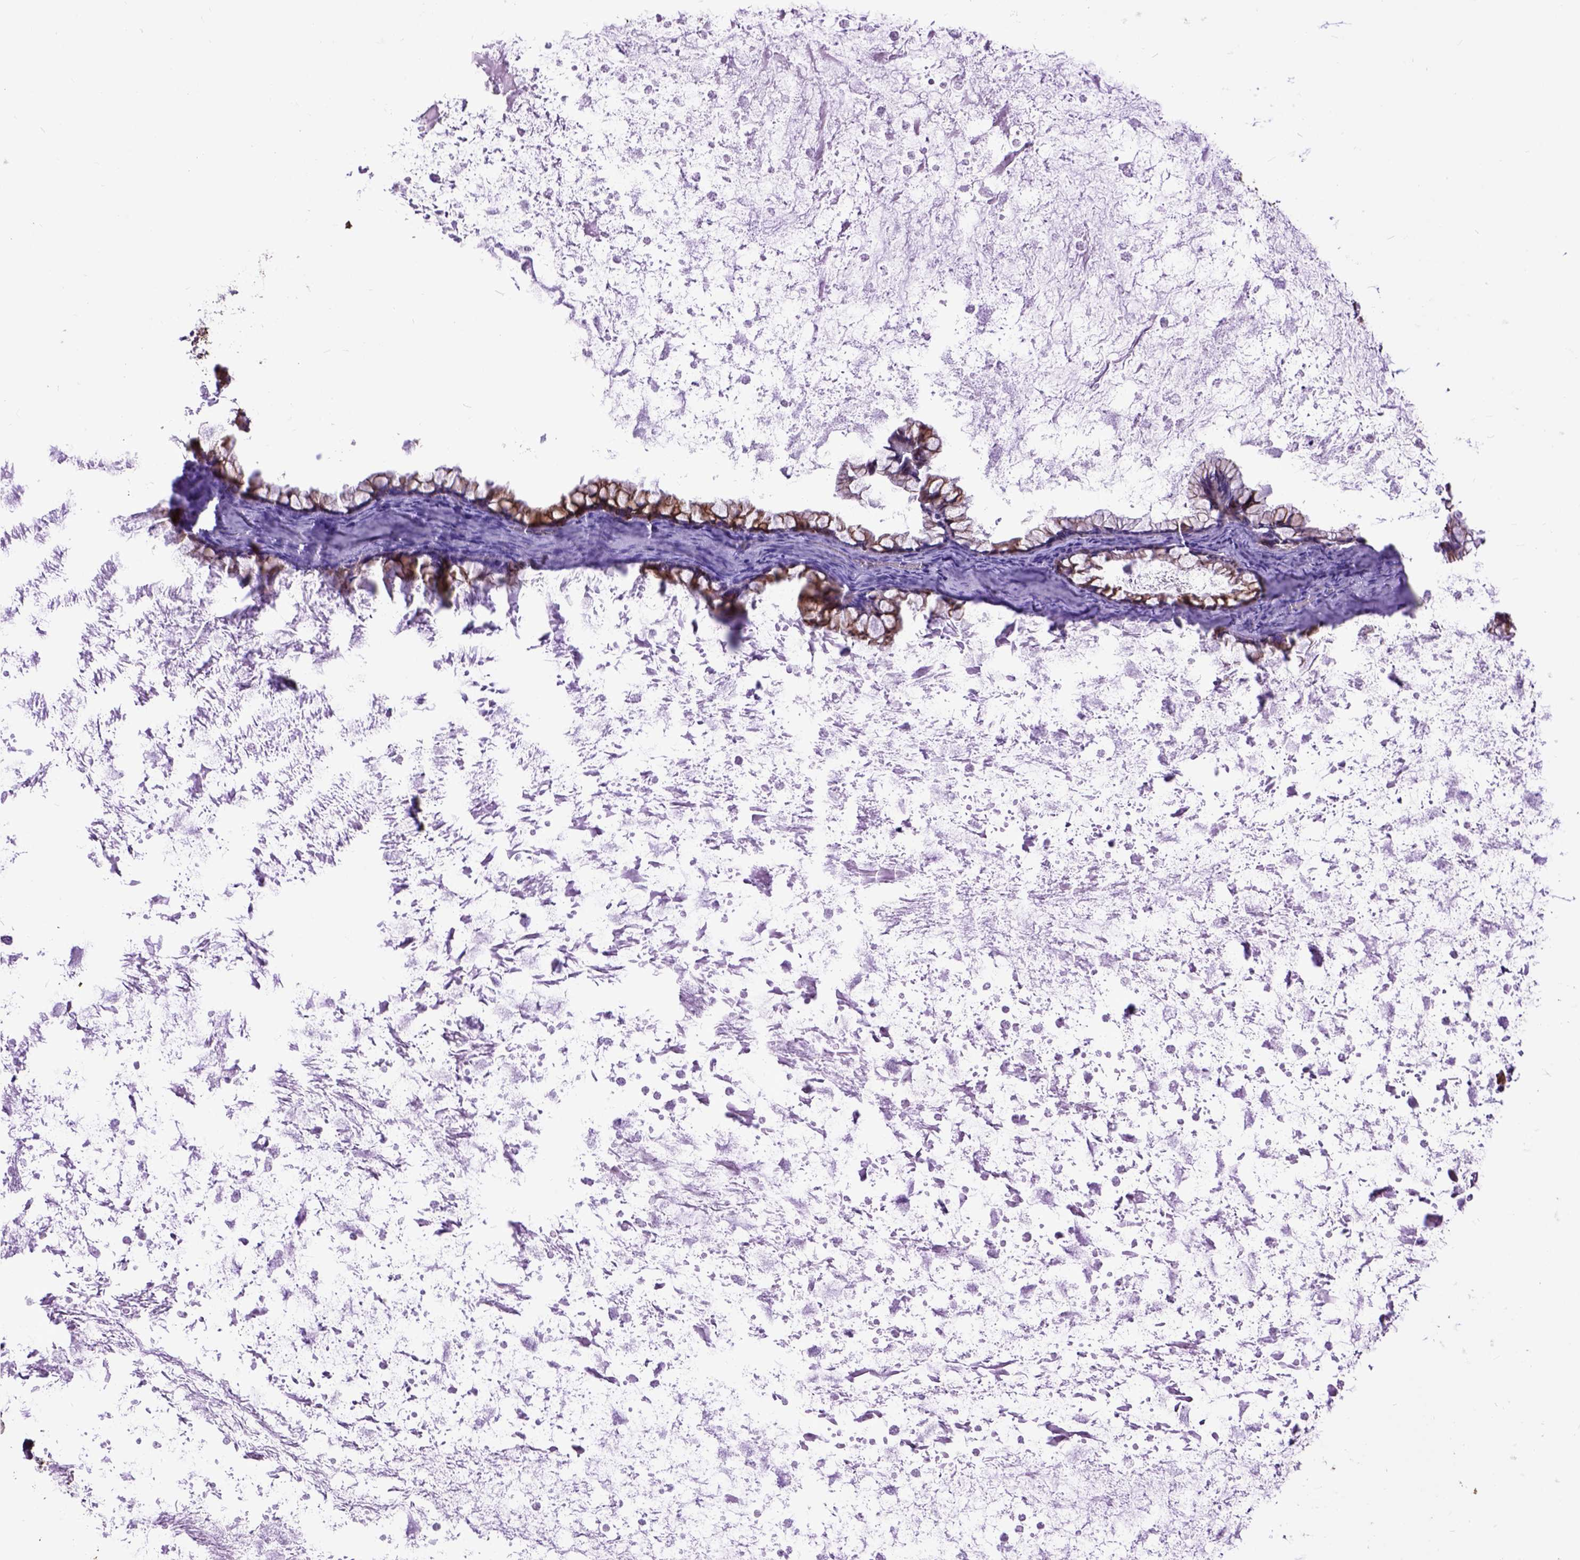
{"staining": {"intensity": "strong", "quantity": ">75%", "location": "cytoplasmic/membranous"}, "tissue": "ovarian cancer", "cell_type": "Tumor cells", "image_type": "cancer", "snomed": [{"axis": "morphology", "description": "Cystadenocarcinoma, mucinous, NOS"}, {"axis": "topography", "description": "Ovary"}], "caption": "Strong cytoplasmic/membranous expression for a protein is seen in about >75% of tumor cells of ovarian cancer (mucinous cystadenocarcinoma) using IHC.", "gene": "RAB25", "patient": {"sex": "female", "age": 67}}